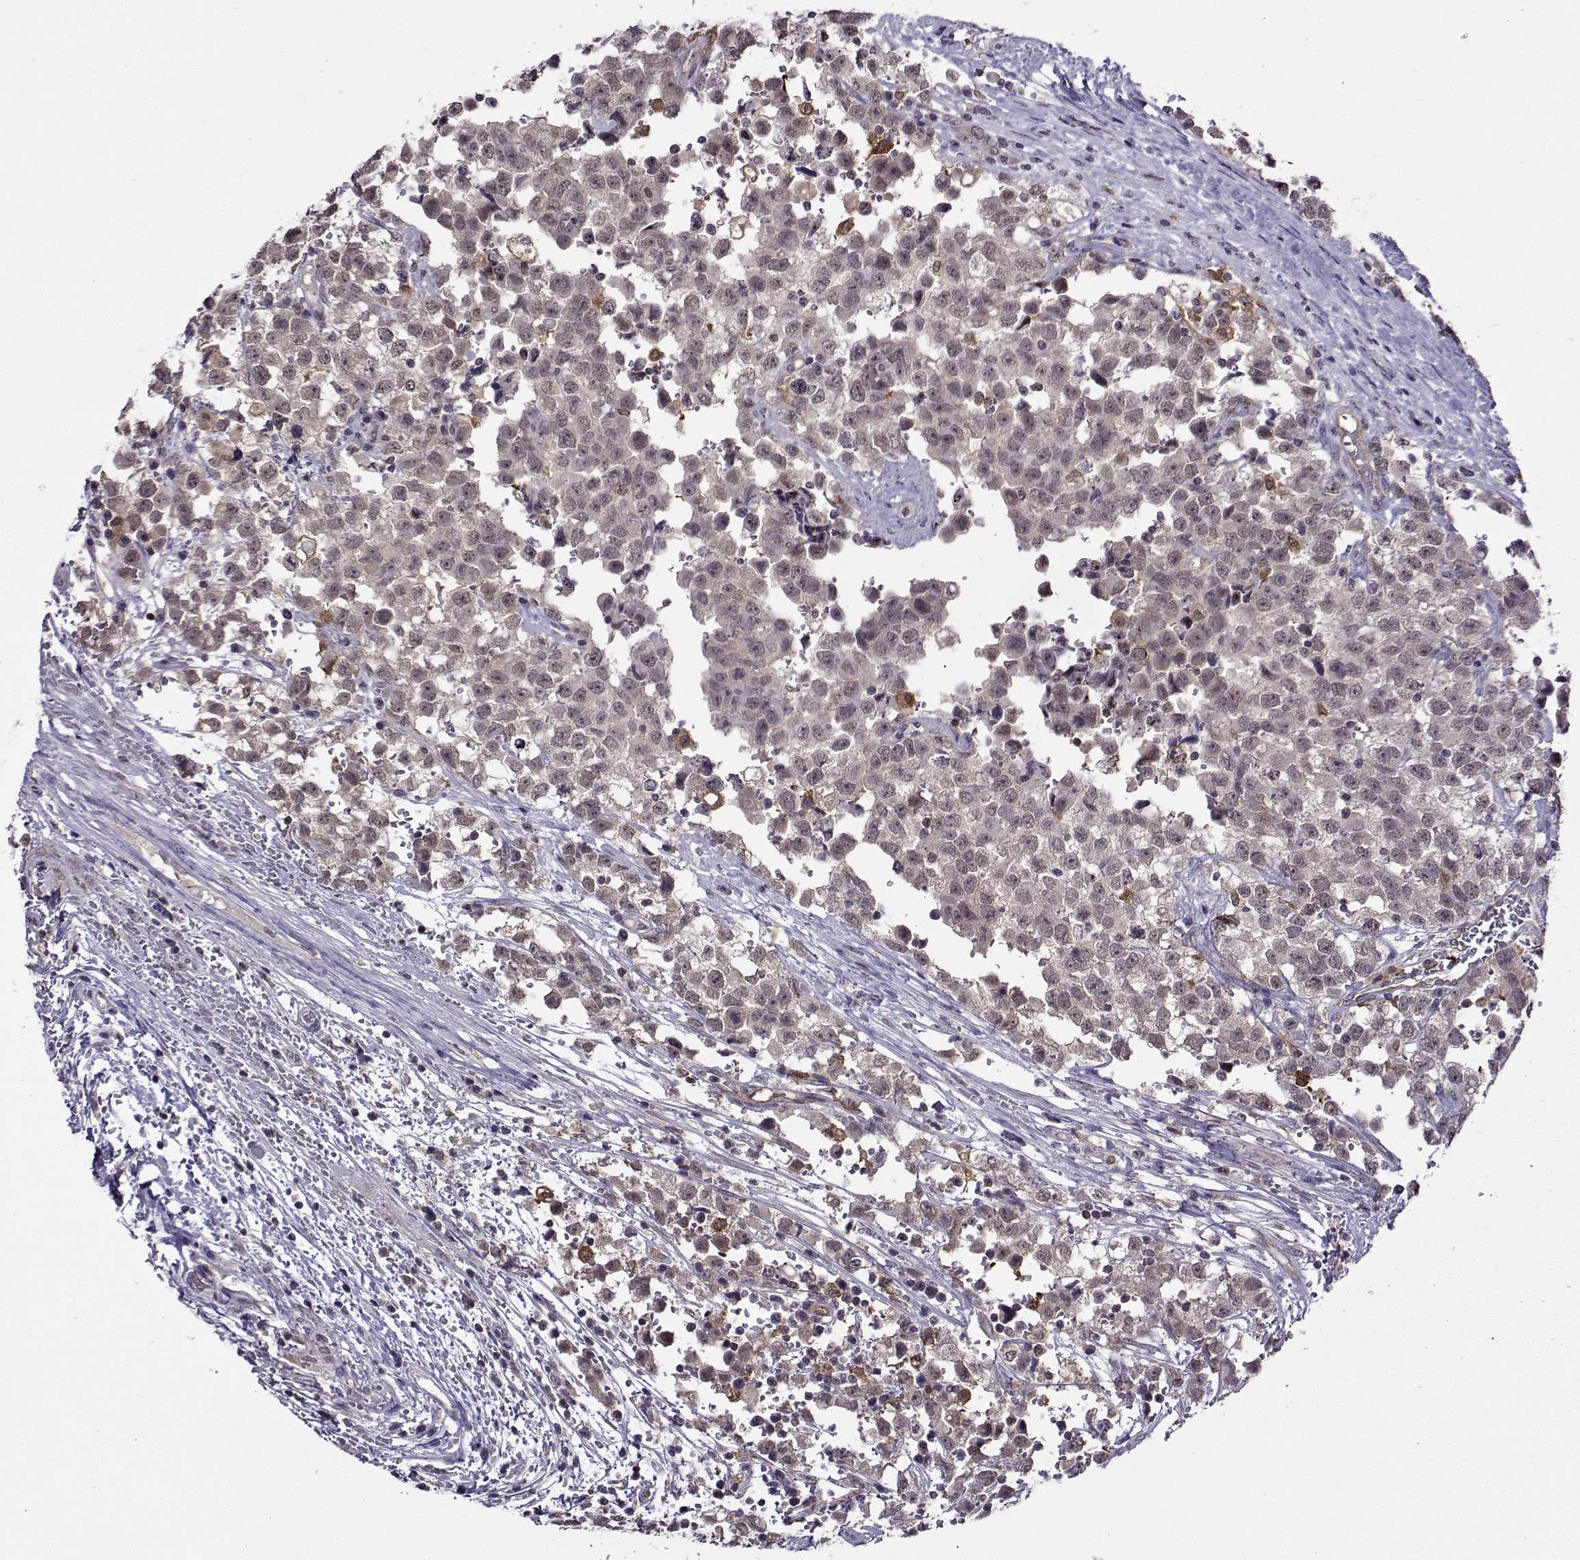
{"staining": {"intensity": "negative", "quantity": "none", "location": "none"}, "tissue": "testis cancer", "cell_type": "Tumor cells", "image_type": "cancer", "snomed": [{"axis": "morphology", "description": "Seminoma, NOS"}, {"axis": "topography", "description": "Testis"}], "caption": "Seminoma (testis) was stained to show a protein in brown. There is no significant positivity in tumor cells. Brightfield microscopy of IHC stained with DAB (3,3'-diaminobenzidine) (brown) and hematoxylin (blue), captured at high magnification.", "gene": "DDX20", "patient": {"sex": "male", "age": 34}}